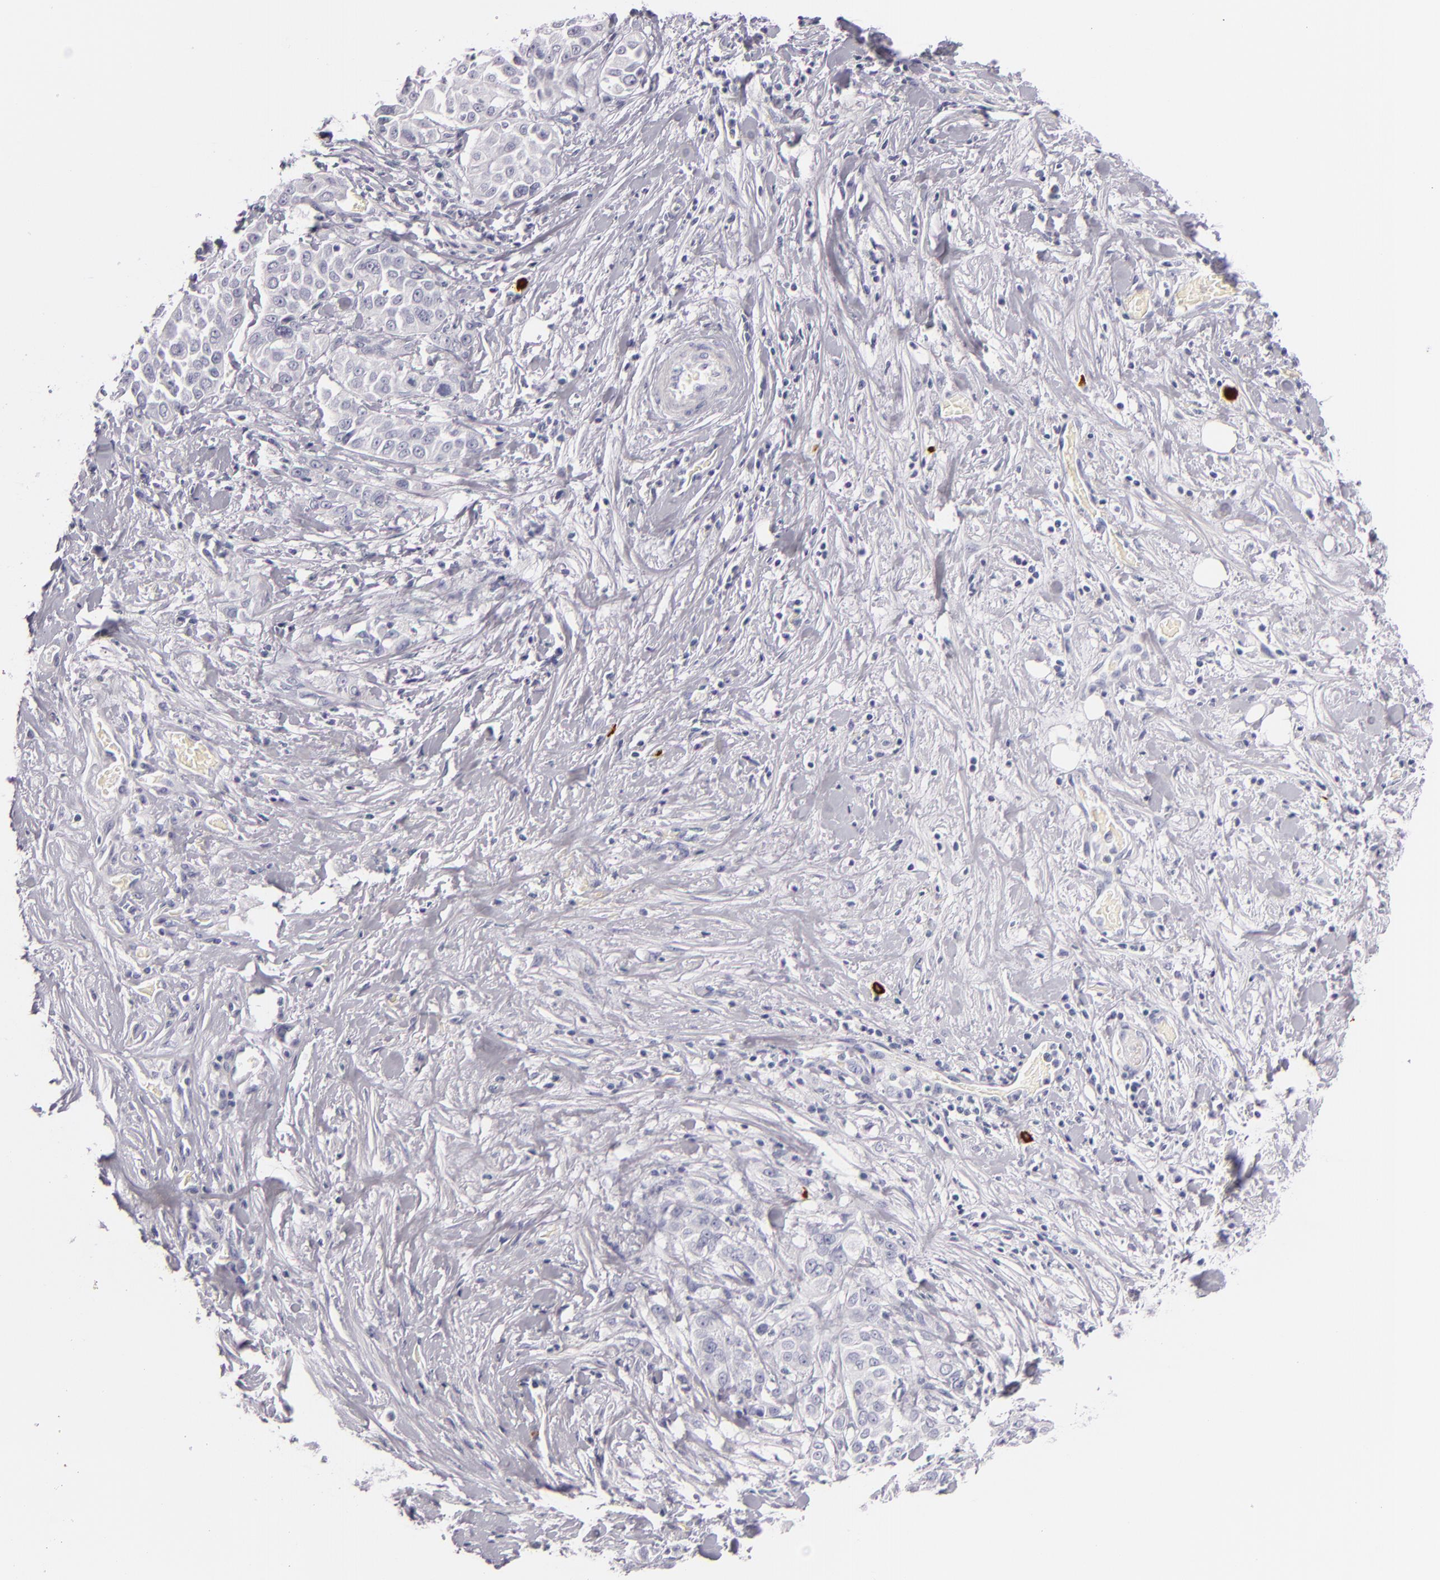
{"staining": {"intensity": "negative", "quantity": "none", "location": "none"}, "tissue": "pancreatic cancer", "cell_type": "Tumor cells", "image_type": "cancer", "snomed": [{"axis": "morphology", "description": "Adenocarcinoma, NOS"}, {"axis": "topography", "description": "Pancreas"}], "caption": "Pancreatic cancer stained for a protein using IHC demonstrates no positivity tumor cells.", "gene": "TPSD1", "patient": {"sex": "female", "age": 52}}